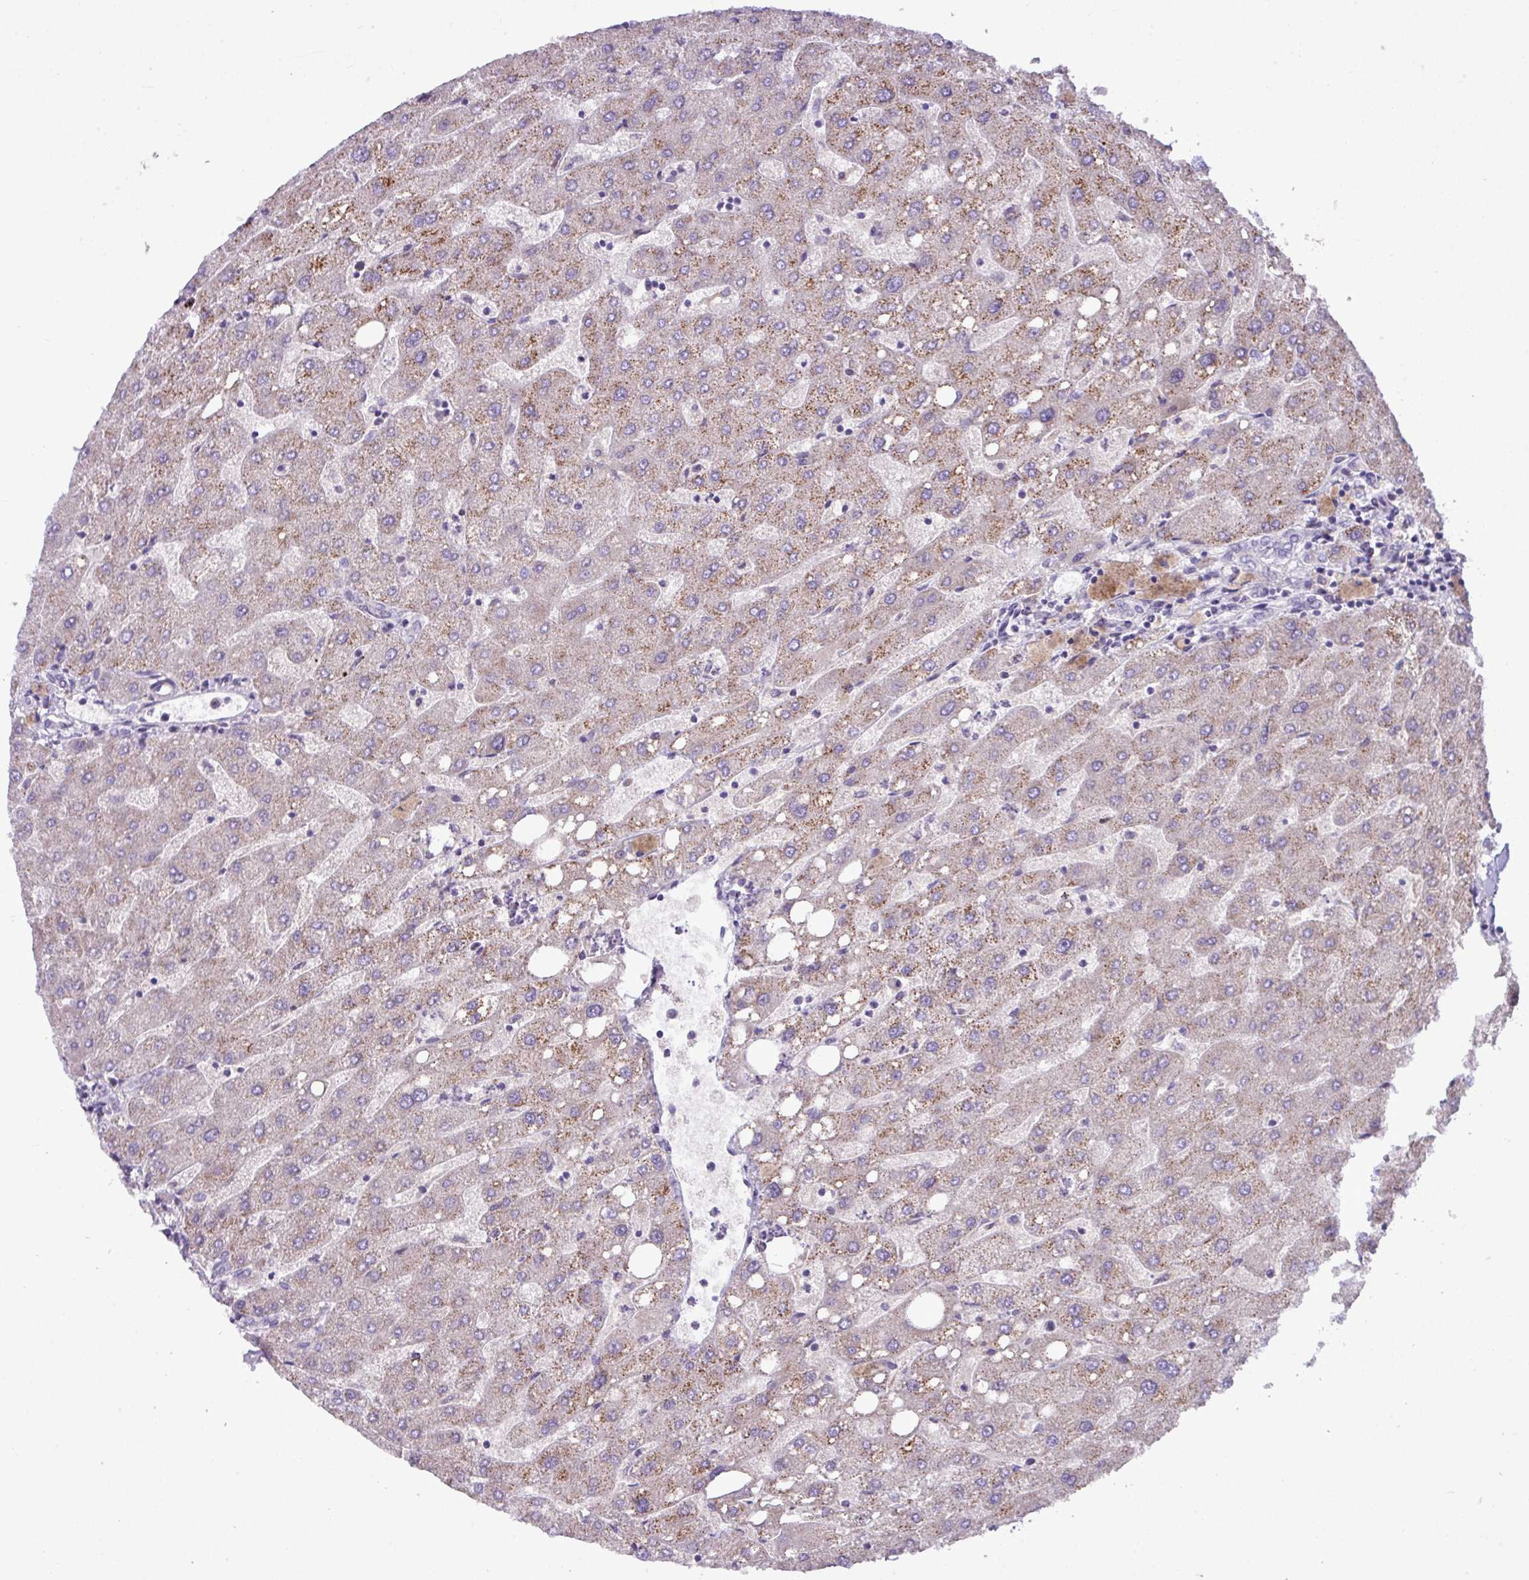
{"staining": {"intensity": "negative", "quantity": "none", "location": "none"}, "tissue": "liver", "cell_type": "Cholangiocytes", "image_type": "normal", "snomed": [{"axis": "morphology", "description": "Normal tissue, NOS"}, {"axis": "topography", "description": "Liver"}], "caption": "Histopathology image shows no significant protein staining in cholangiocytes of unremarkable liver.", "gene": "IL17A", "patient": {"sex": "male", "age": 67}}